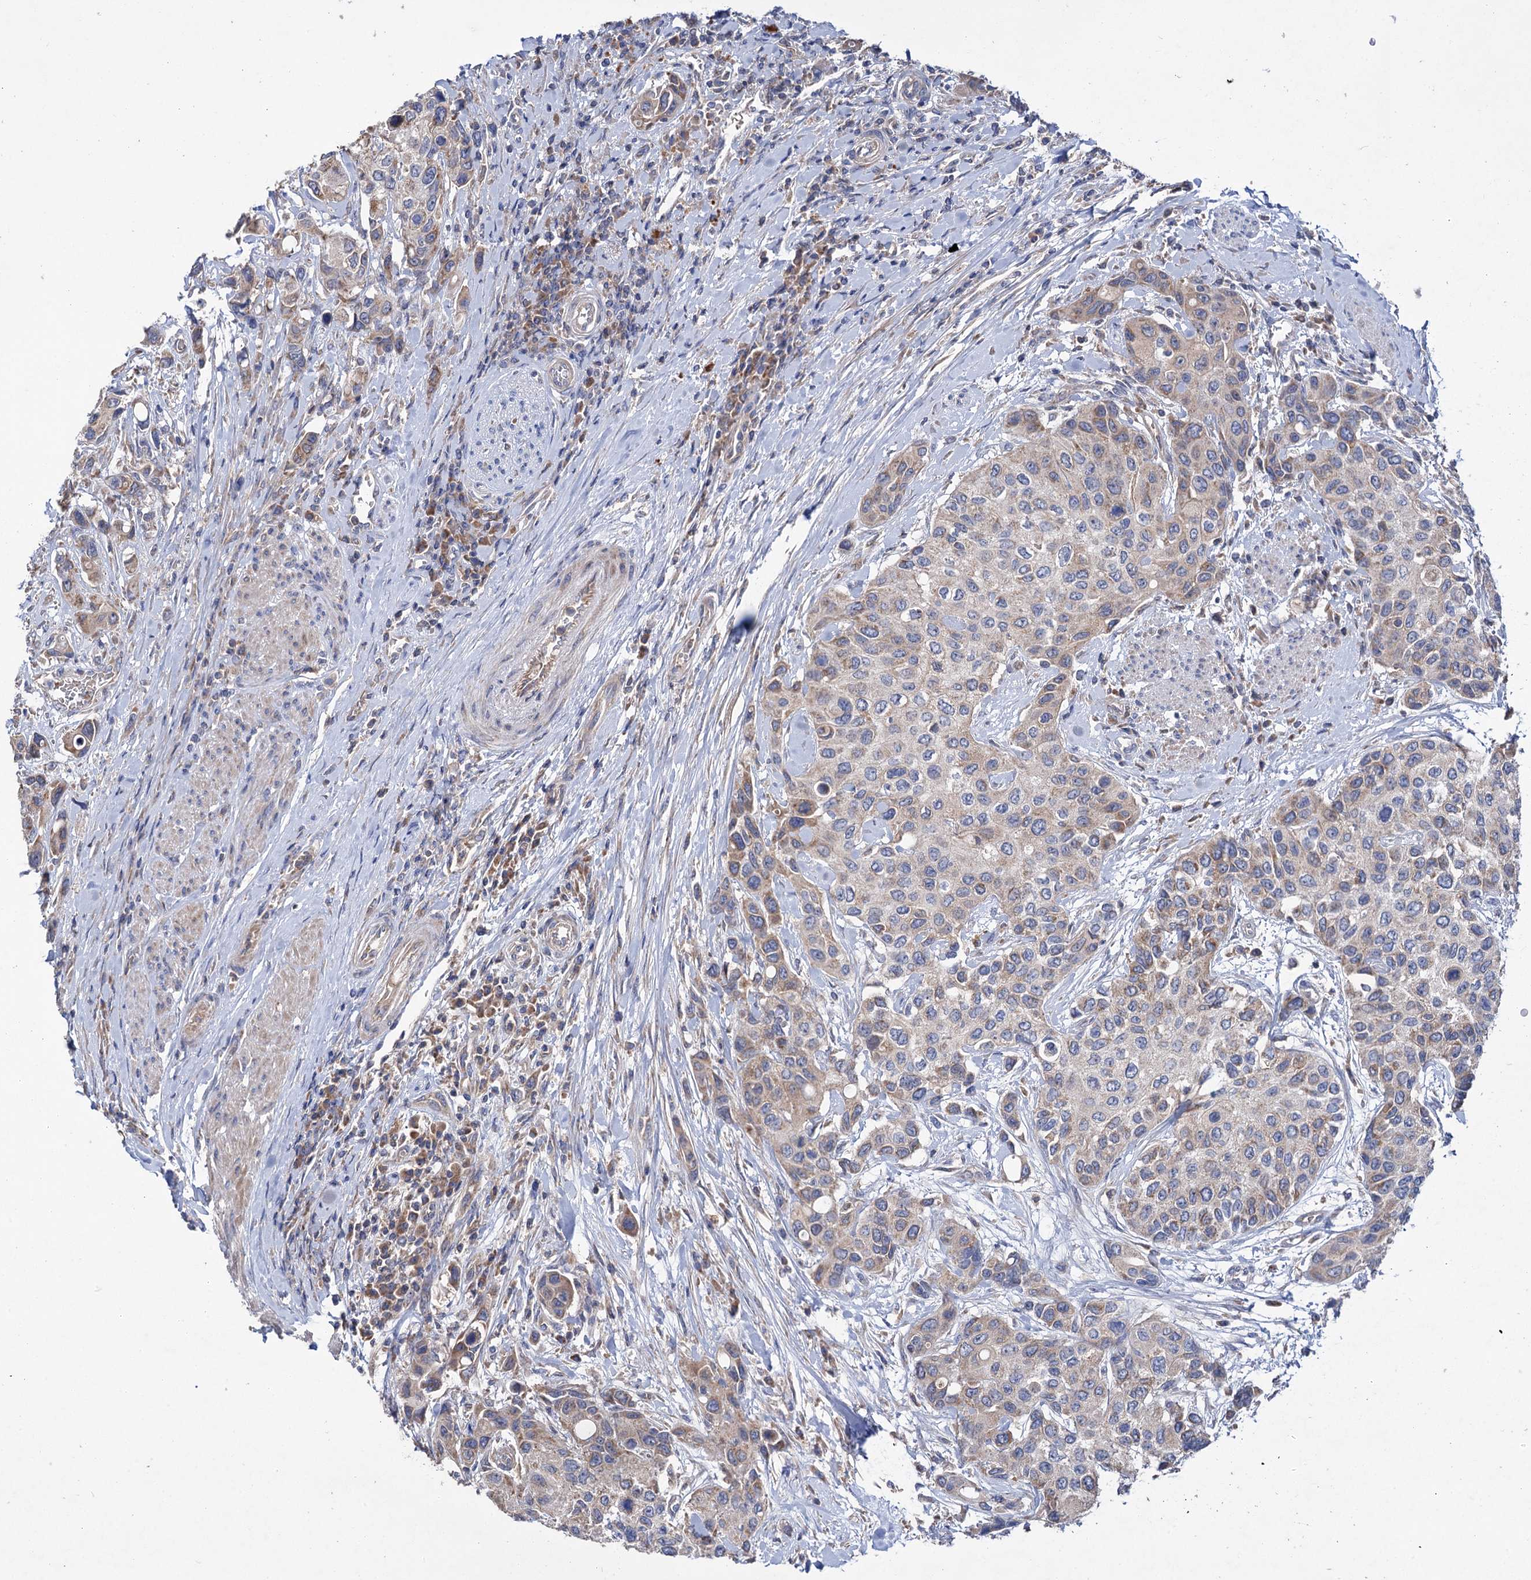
{"staining": {"intensity": "weak", "quantity": "25%-75%", "location": "cytoplasmic/membranous"}, "tissue": "urothelial cancer", "cell_type": "Tumor cells", "image_type": "cancer", "snomed": [{"axis": "morphology", "description": "Normal tissue, NOS"}, {"axis": "morphology", "description": "Urothelial carcinoma, High grade"}, {"axis": "topography", "description": "Vascular tissue"}, {"axis": "topography", "description": "Urinary bladder"}], "caption": "Protein expression analysis of urothelial cancer exhibits weak cytoplasmic/membranous positivity in approximately 25%-75% of tumor cells.", "gene": "CLPB", "patient": {"sex": "female", "age": 56}}